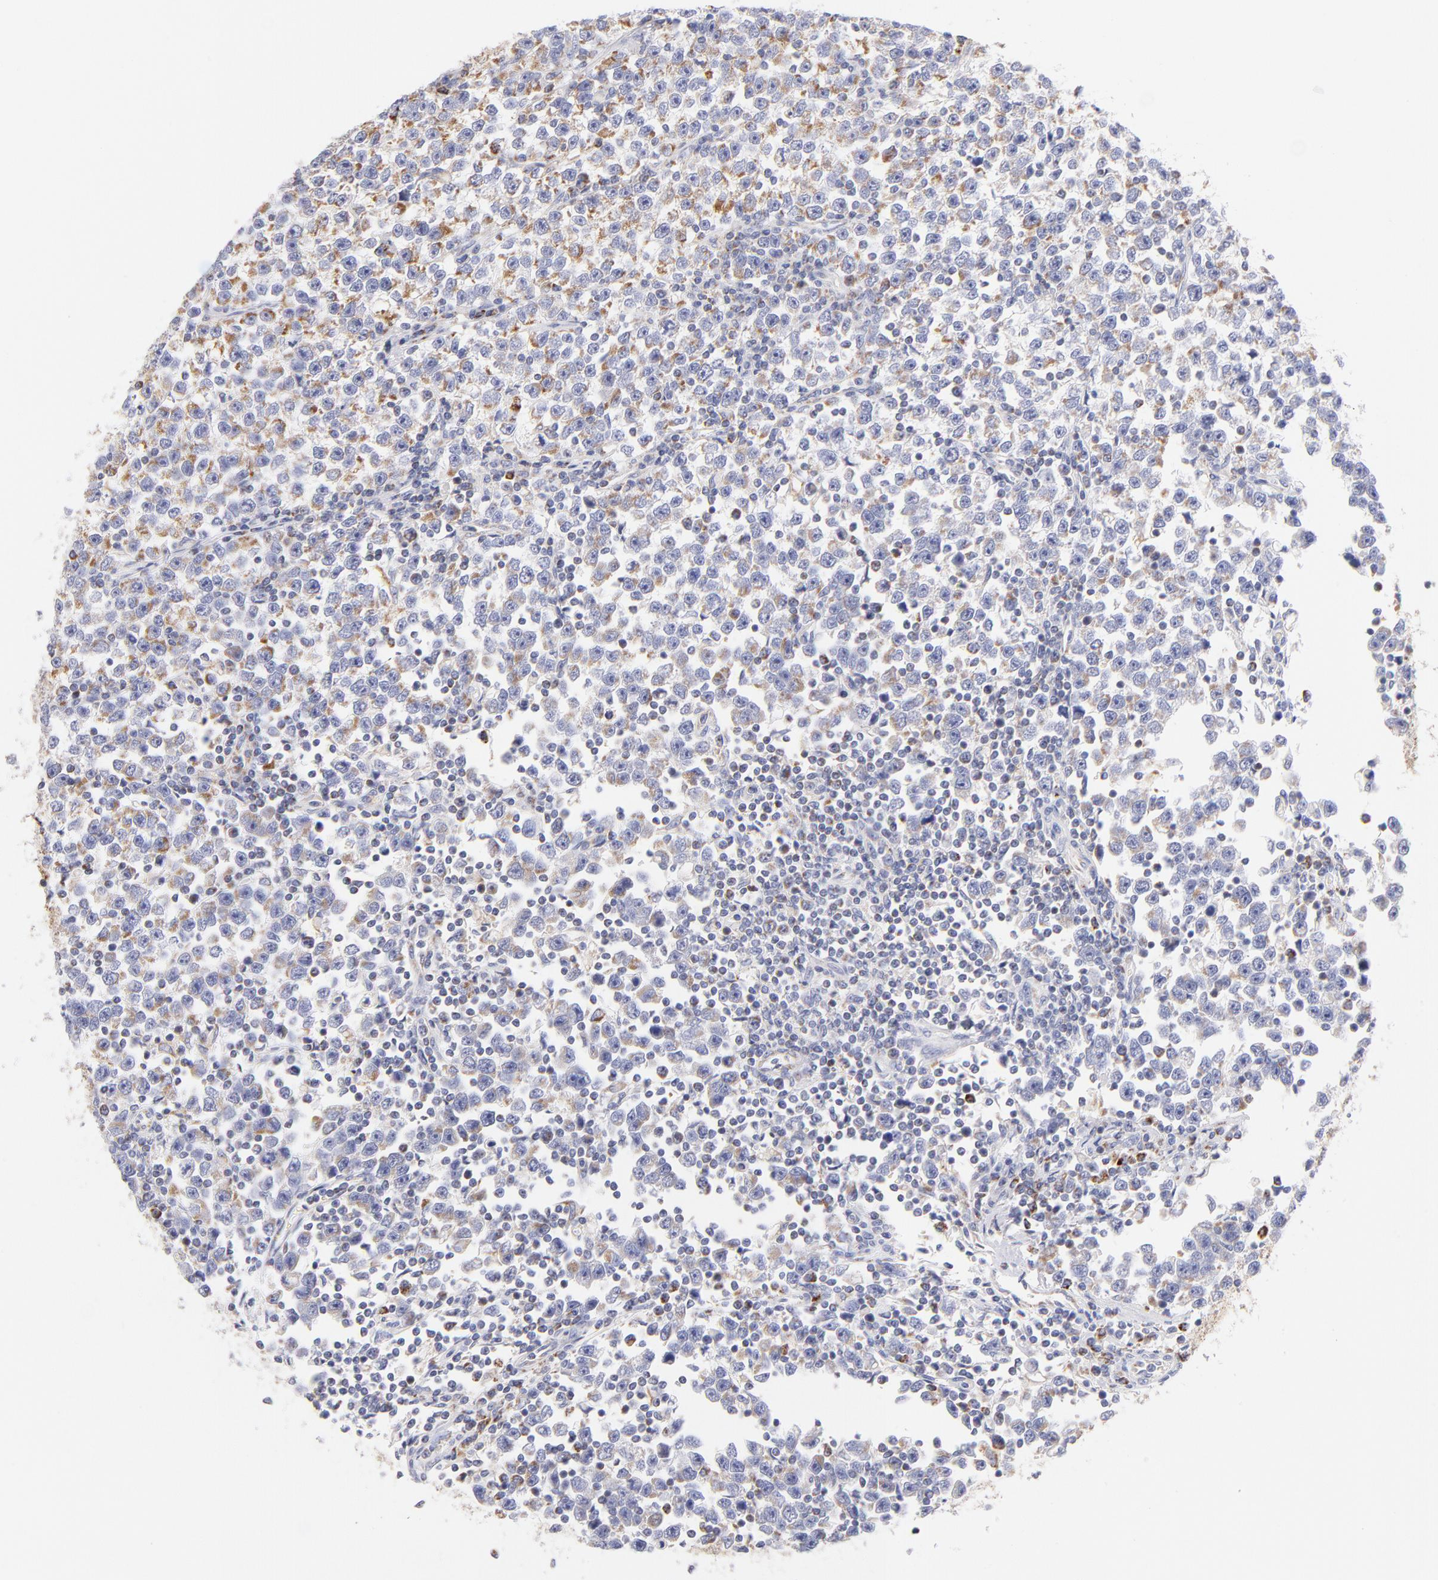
{"staining": {"intensity": "weak", "quantity": ">75%", "location": "cytoplasmic/membranous"}, "tissue": "testis cancer", "cell_type": "Tumor cells", "image_type": "cancer", "snomed": [{"axis": "morphology", "description": "Seminoma, NOS"}, {"axis": "topography", "description": "Testis"}], "caption": "Seminoma (testis) tissue exhibits weak cytoplasmic/membranous positivity in approximately >75% of tumor cells The staining was performed using DAB, with brown indicating positive protein expression. Nuclei are stained blue with hematoxylin.", "gene": "AIFM1", "patient": {"sex": "male", "age": 43}}